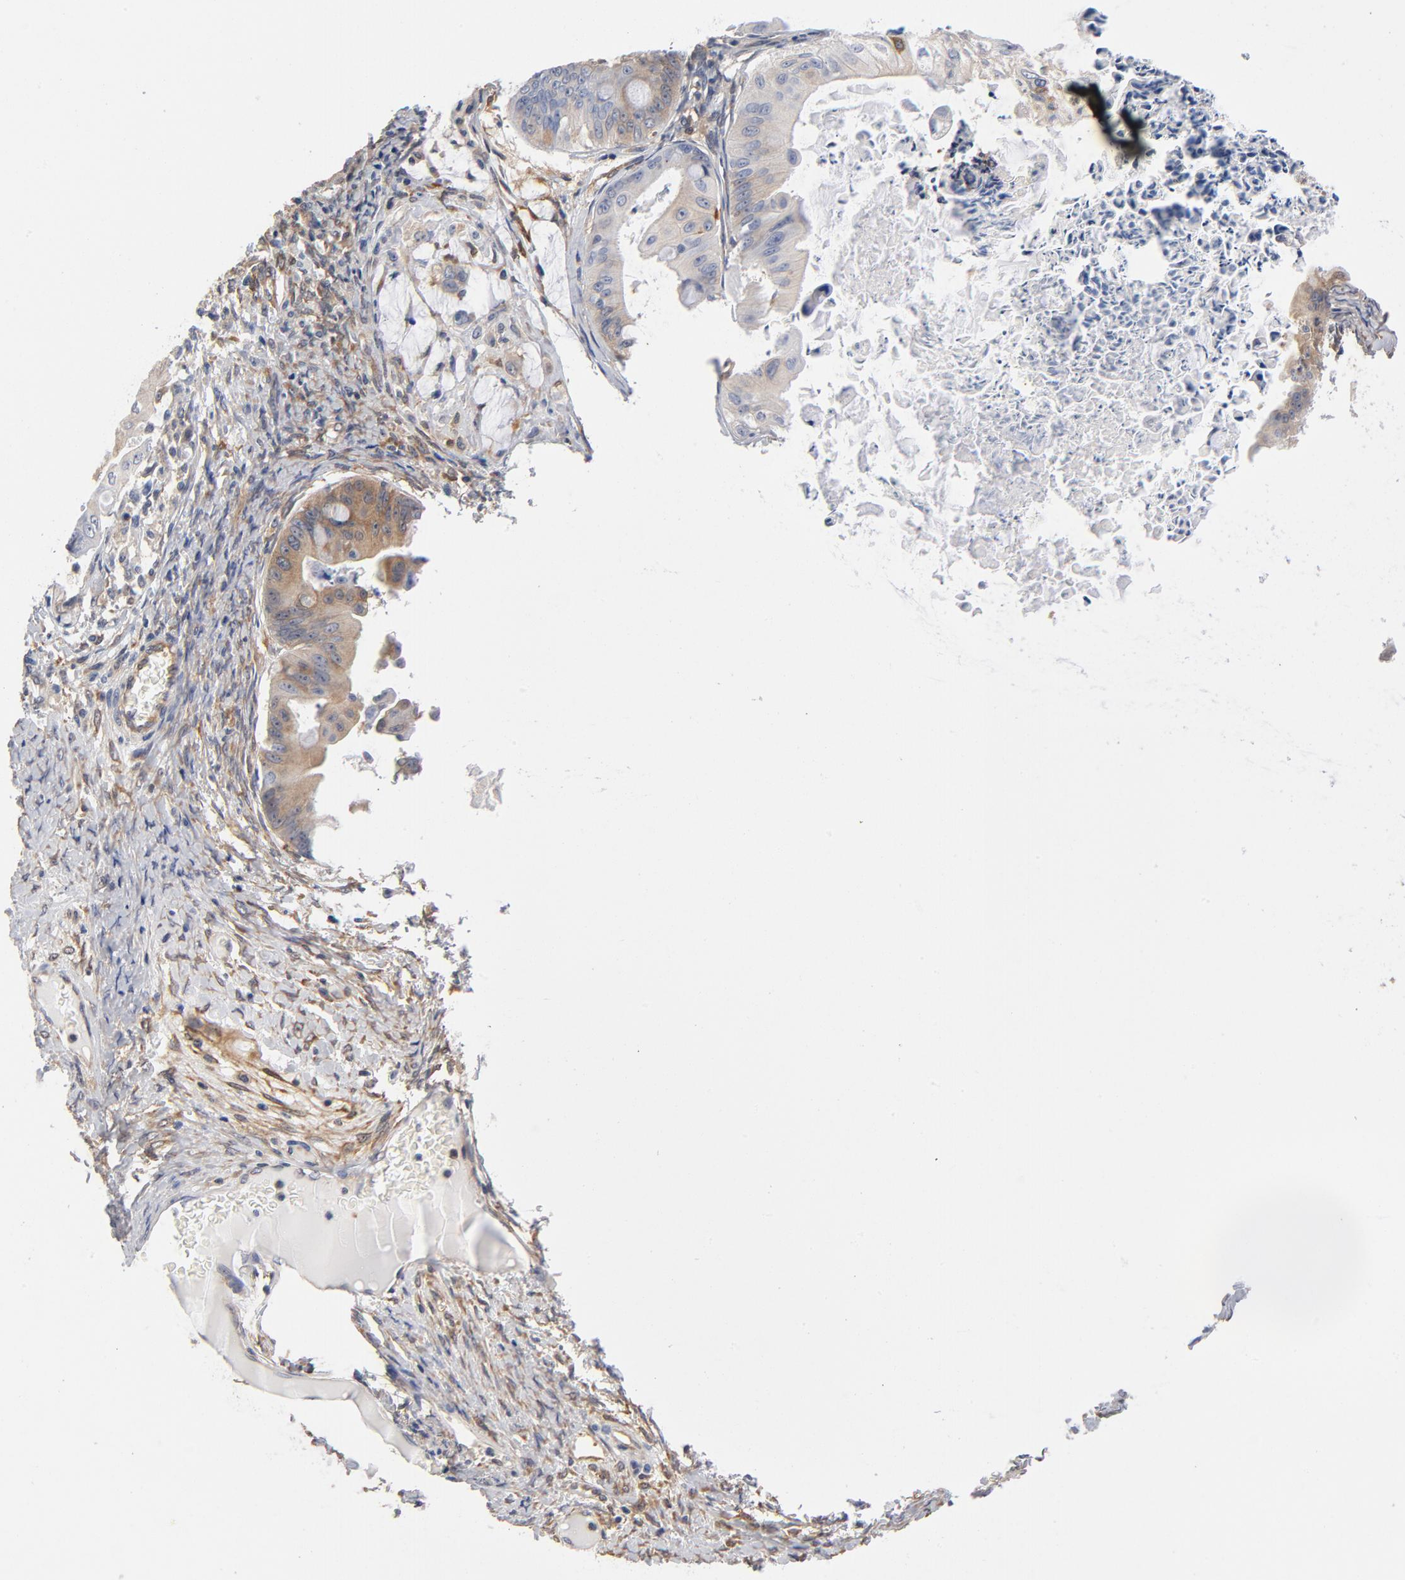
{"staining": {"intensity": "weak", "quantity": "<25%", "location": "cytoplasmic/membranous"}, "tissue": "ovarian cancer", "cell_type": "Tumor cells", "image_type": "cancer", "snomed": [{"axis": "morphology", "description": "Cystadenocarcinoma, mucinous, NOS"}, {"axis": "topography", "description": "Ovary"}], "caption": "Immunohistochemical staining of human mucinous cystadenocarcinoma (ovarian) reveals no significant expression in tumor cells. Brightfield microscopy of immunohistochemistry (IHC) stained with DAB (brown) and hematoxylin (blue), captured at high magnification.", "gene": "ASMTL", "patient": {"sex": "female", "age": 37}}